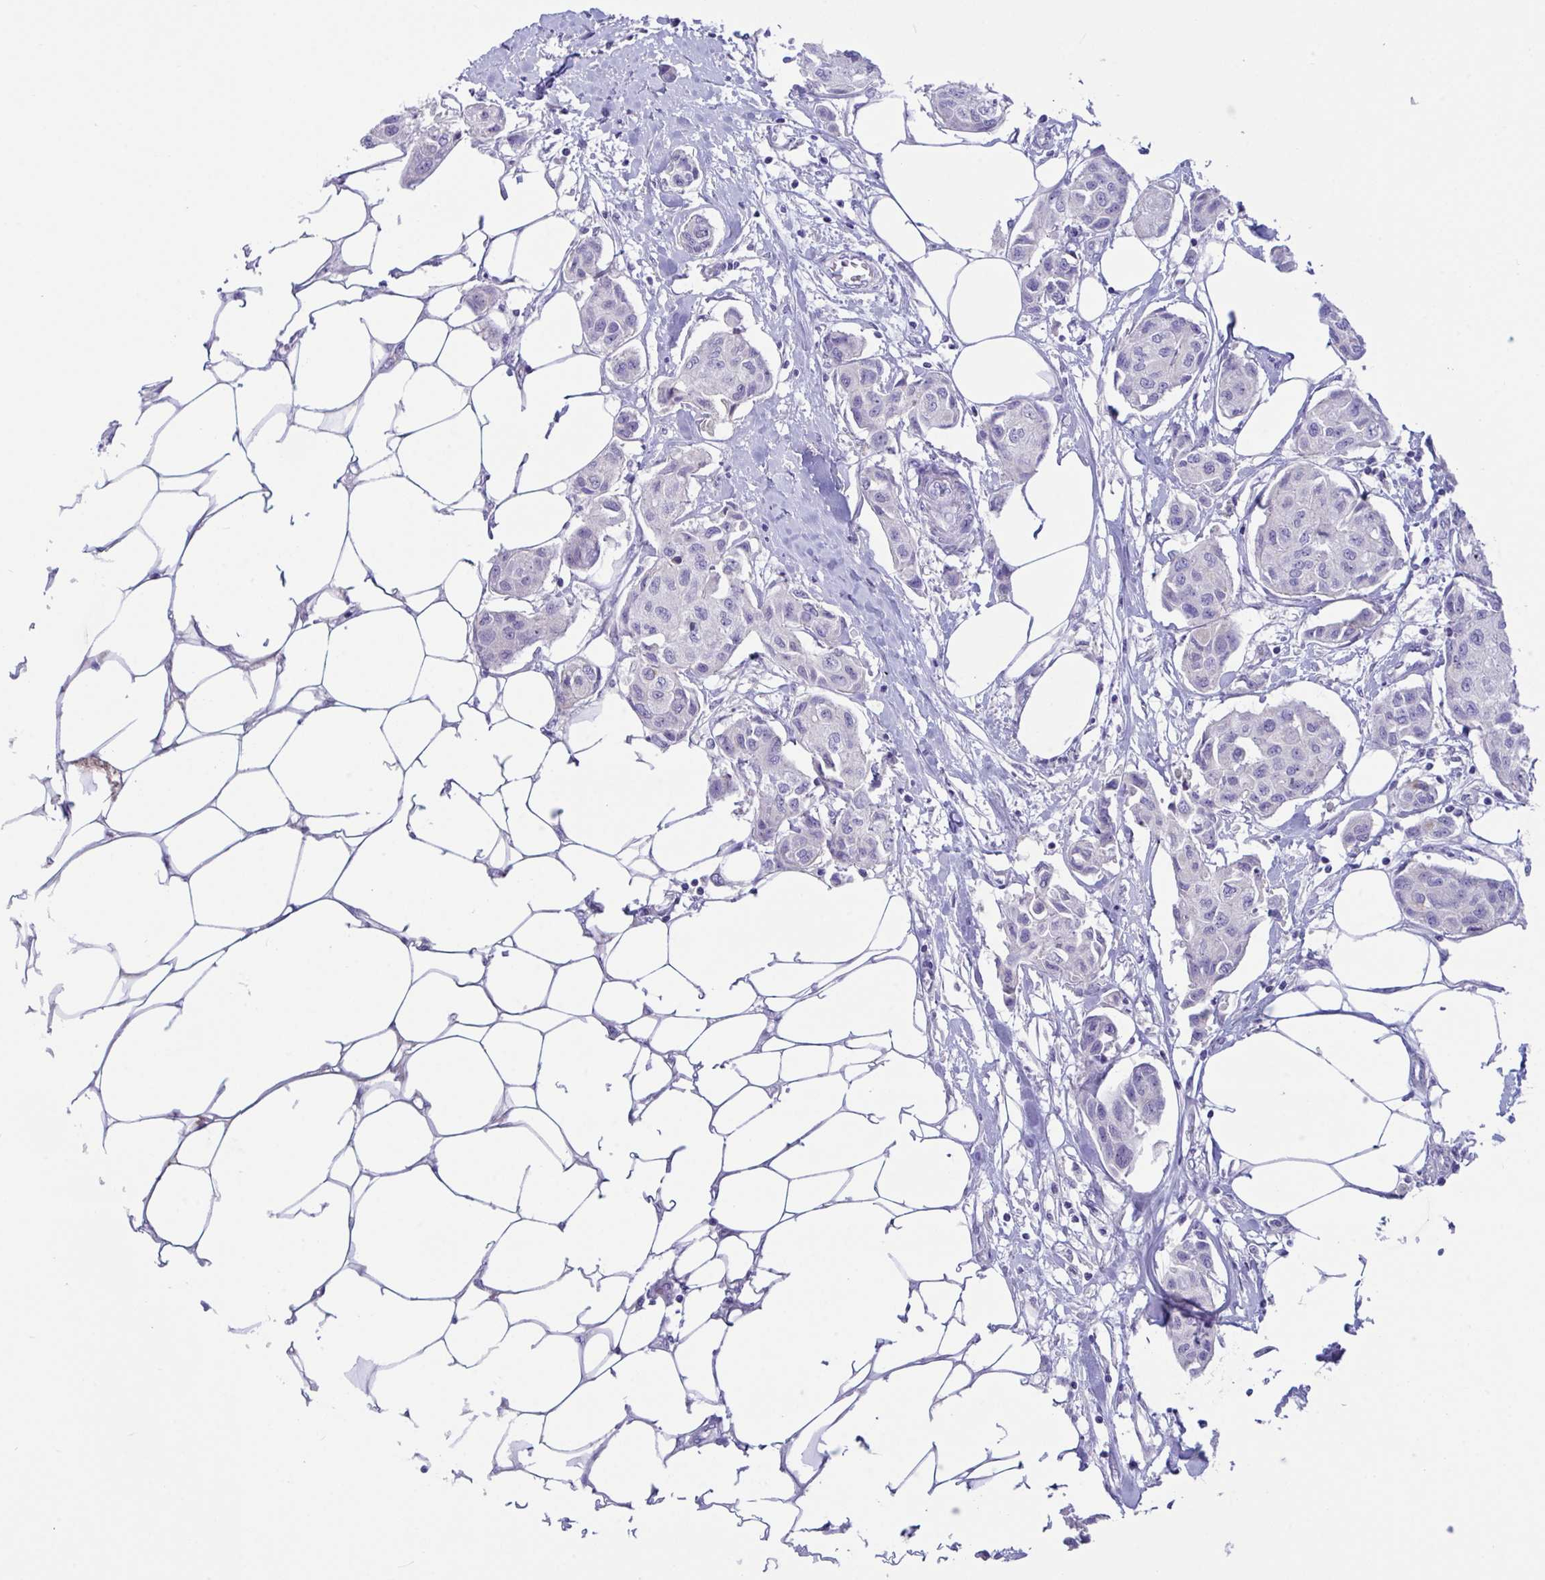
{"staining": {"intensity": "negative", "quantity": "none", "location": "none"}, "tissue": "breast cancer", "cell_type": "Tumor cells", "image_type": "cancer", "snomed": [{"axis": "morphology", "description": "Duct carcinoma"}, {"axis": "topography", "description": "Breast"}, {"axis": "topography", "description": "Lymph node"}], "caption": "Human intraductal carcinoma (breast) stained for a protein using IHC exhibits no expression in tumor cells.", "gene": "DTX3", "patient": {"sex": "female", "age": 80}}